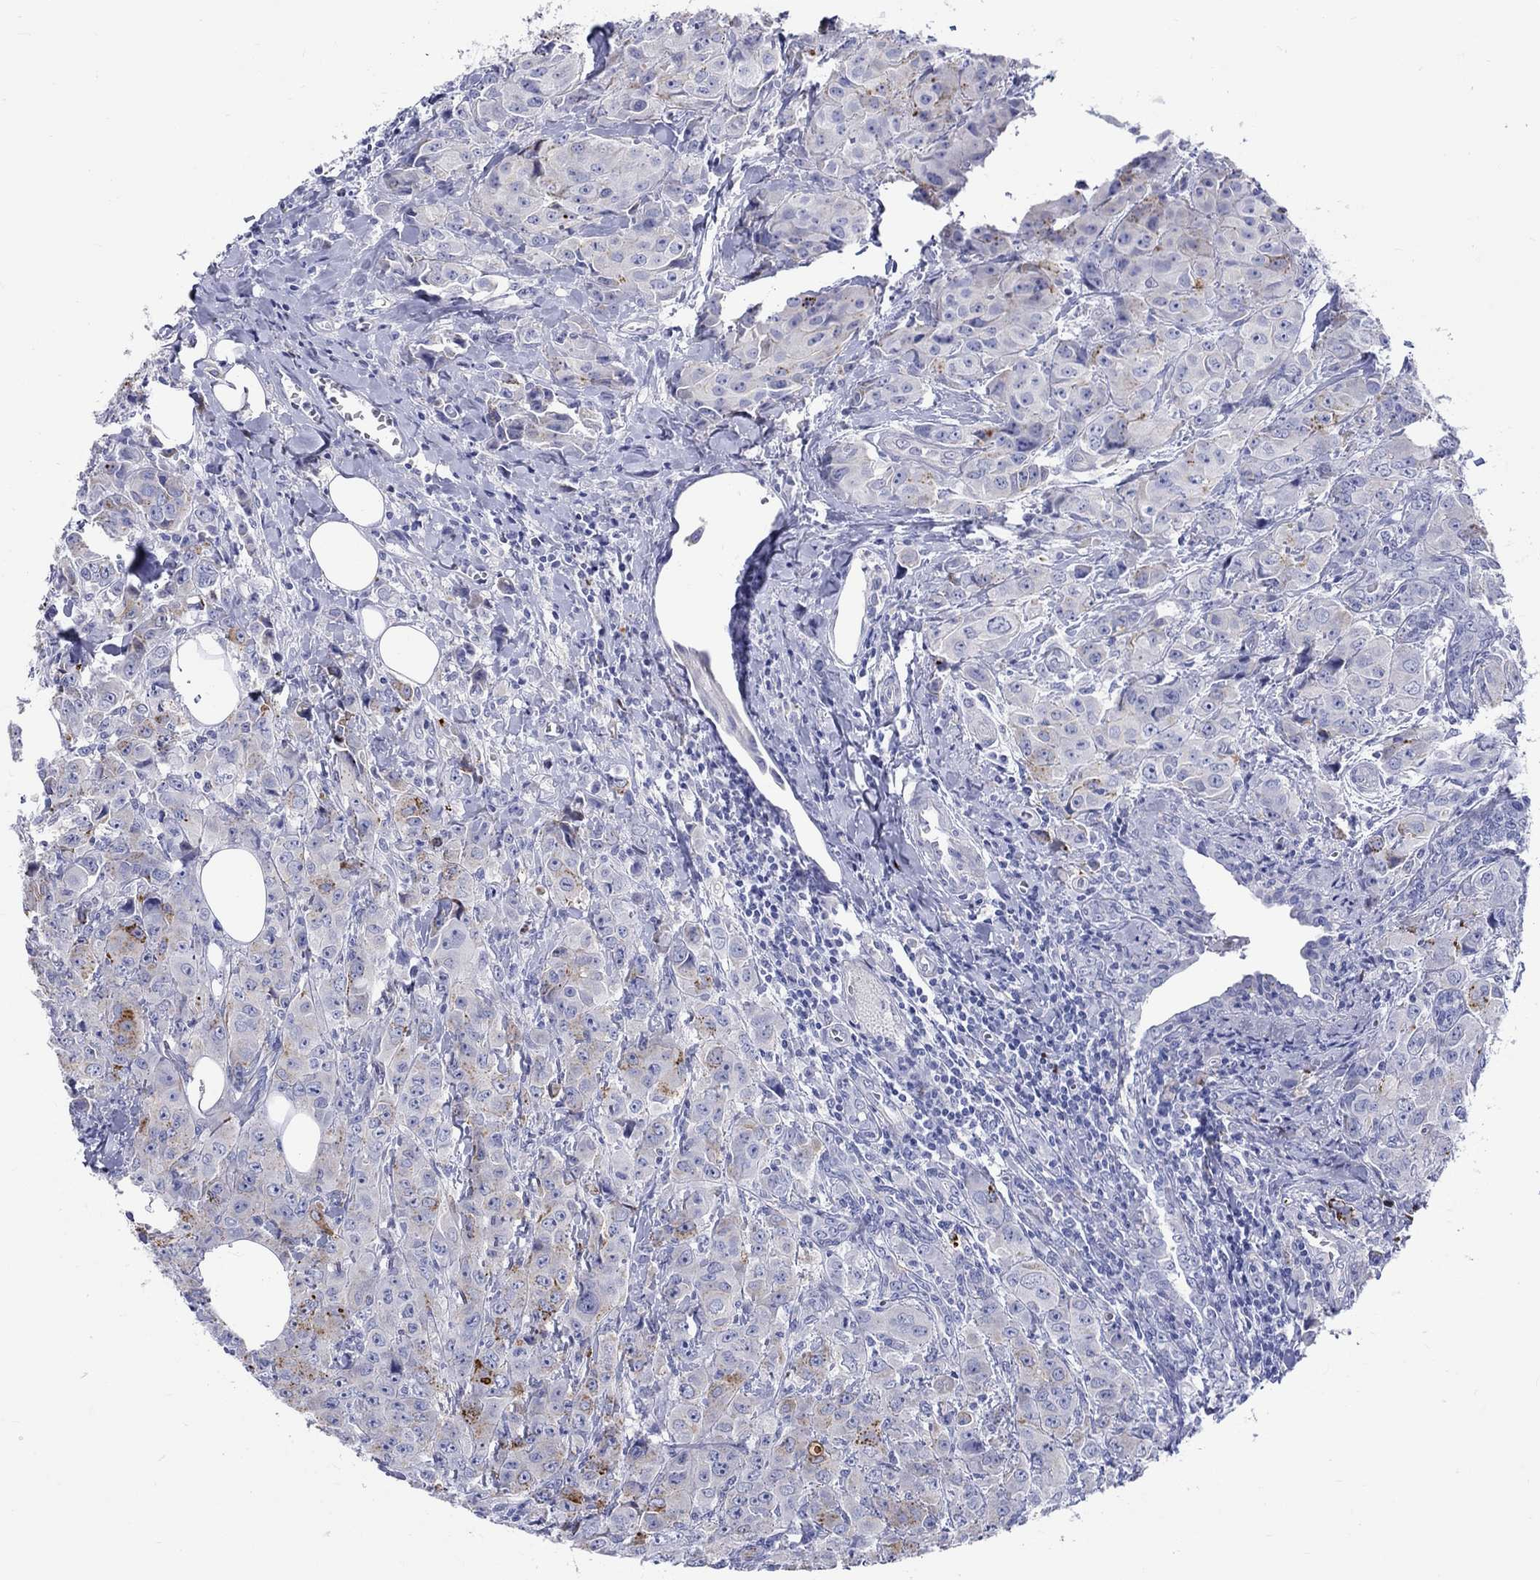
{"staining": {"intensity": "strong", "quantity": "<25%", "location": "cytoplasmic/membranous"}, "tissue": "breast cancer", "cell_type": "Tumor cells", "image_type": "cancer", "snomed": [{"axis": "morphology", "description": "Duct carcinoma"}, {"axis": "topography", "description": "Breast"}], "caption": "Breast cancer tissue exhibits strong cytoplasmic/membranous positivity in about <25% of tumor cells (IHC, brightfield microscopy, high magnification).", "gene": "SH2D7", "patient": {"sex": "female", "age": 43}}